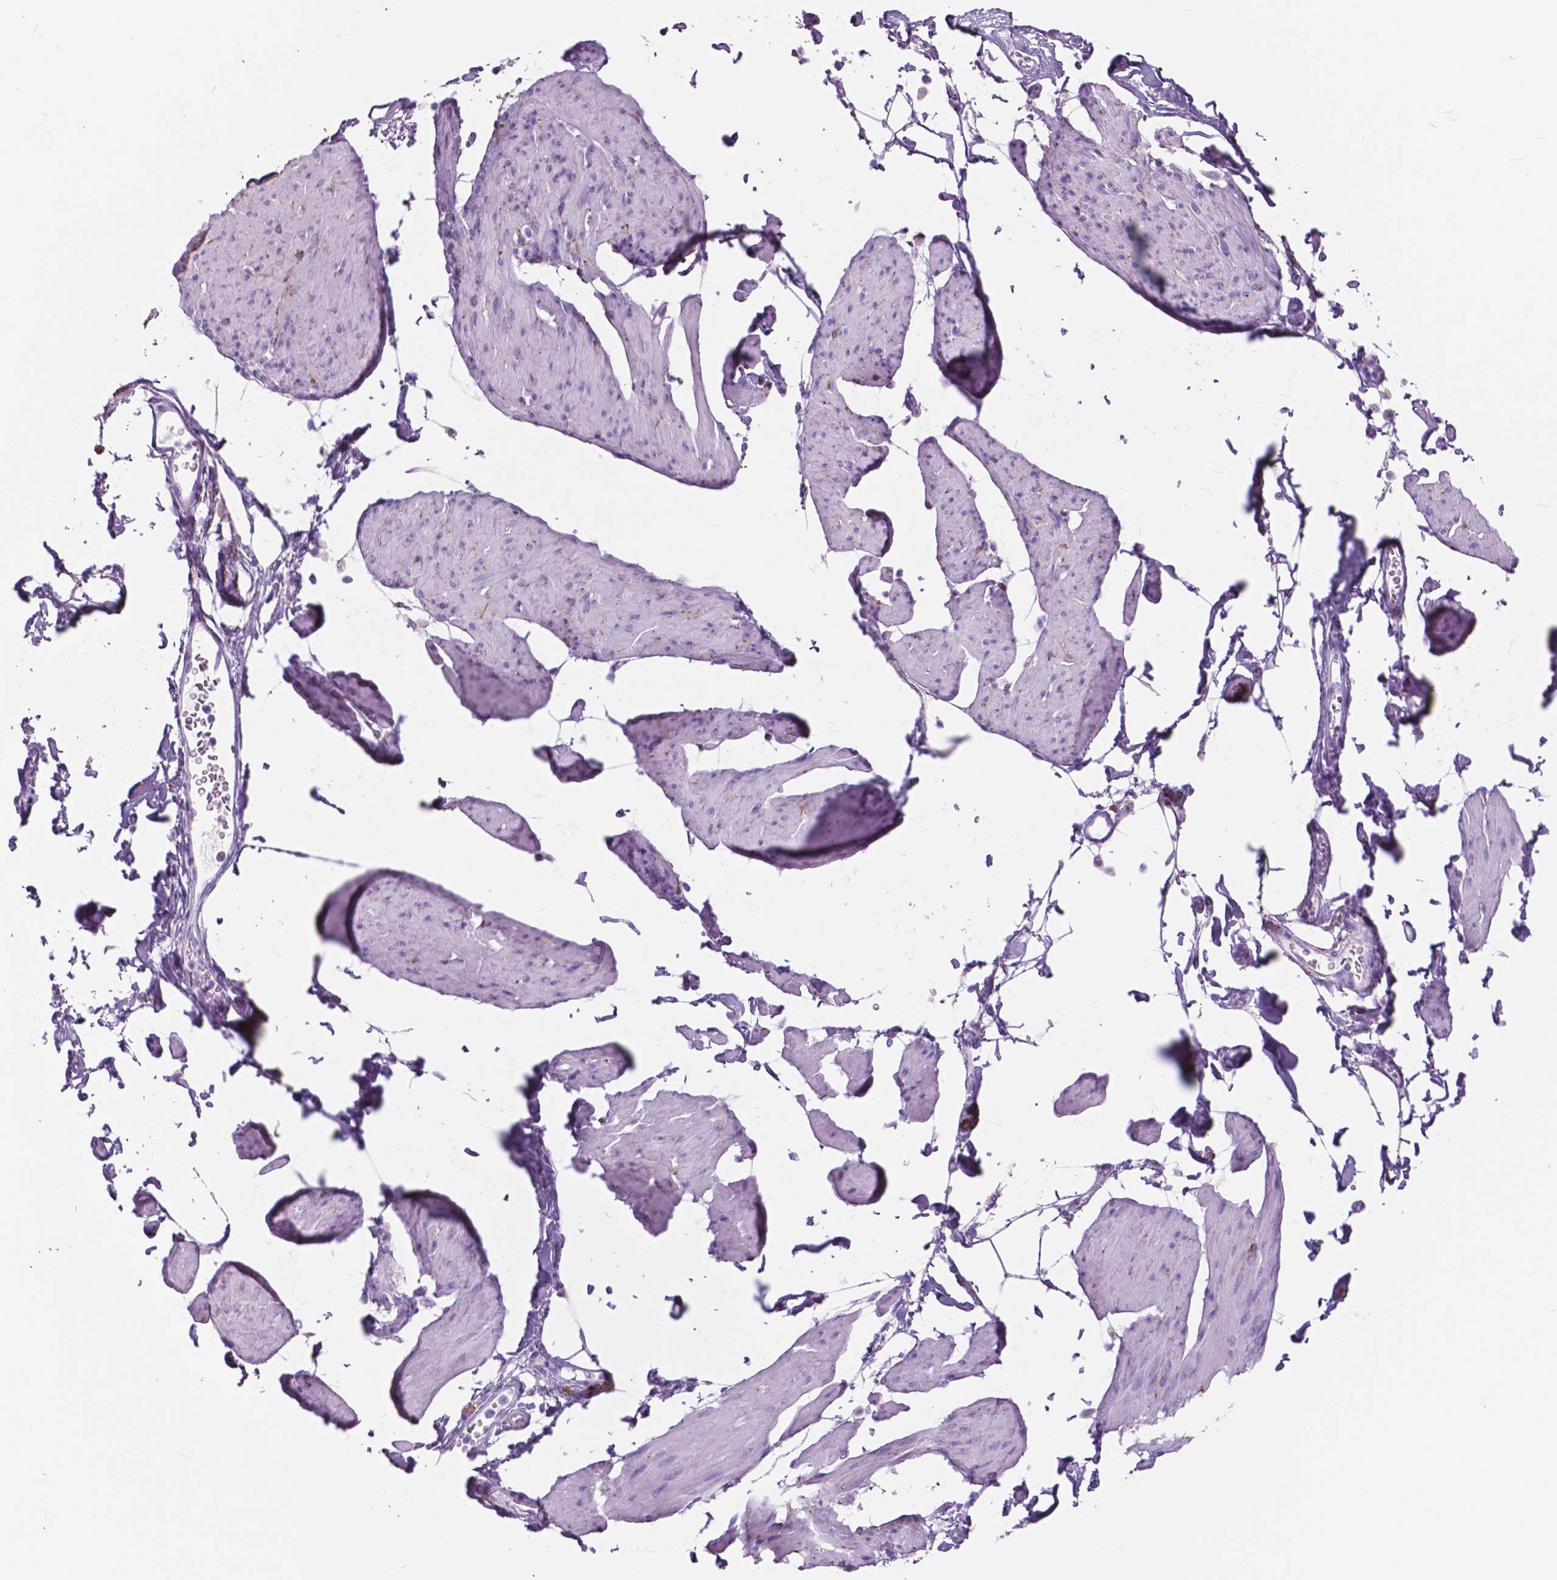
{"staining": {"intensity": "negative", "quantity": "none", "location": "none"}, "tissue": "smooth muscle", "cell_type": "Smooth muscle cells", "image_type": "normal", "snomed": [{"axis": "morphology", "description": "Normal tissue, NOS"}, {"axis": "topography", "description": "Adipose tissue"}, {"axis": "topography", "description": "Smooth muscle"}, {"axis": "topography", "description": "Peripheral nerve tissue"}], "caption": "This image is of unremarkable smooth muscle stained with immunohistochemistry to label a protein in brown with the nuclei are counter-stained blue. There is no expression in smooth muscle cells. Brightfield microscopy of immunohistochemistry stained with DAB (3,3'-diaminobenzidine) (brown) and hematoxylin (blue), captured at high magnification.", "gene": "FXYD2", "patient": {"sex": "male", "age": 83}}